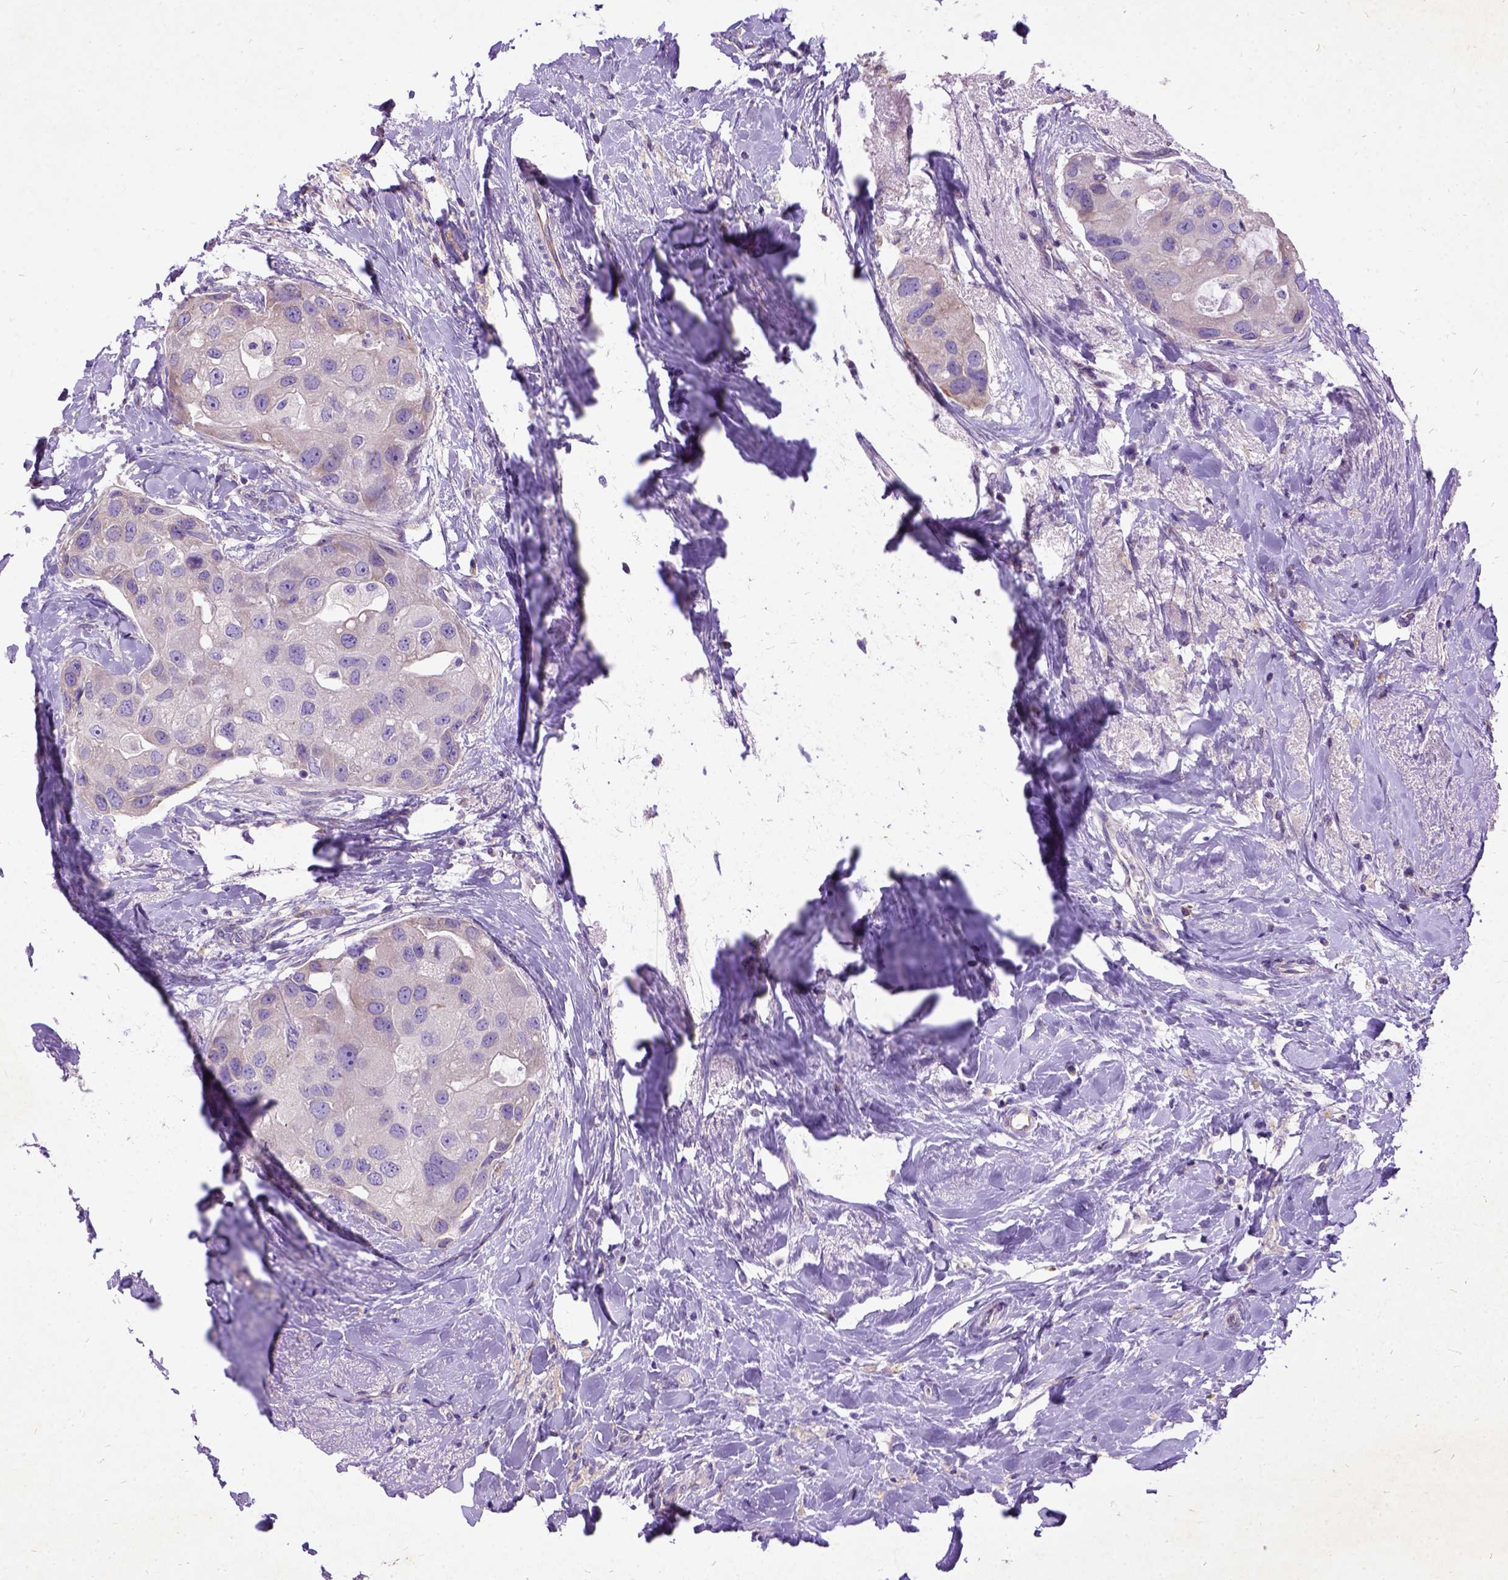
{"staining": {"intensity": "negative", "quantity": "none", "location": "none"}, "tissue": "breast cancer", "cell_type": "Tumor cells", "image_type": "cancer", "snomed": [{"axis": "morphology", "description": "Duct carcinoma"}, {"axis": "topography", "description": "Breast"}], "caption": "DAB immunohistochemical staining of breast cancer (invasive ductal carcinoma) displays no significant expression in tumor cells.", "gene": "CFAP54", "patient": {"sex": "female", "age": 43}}